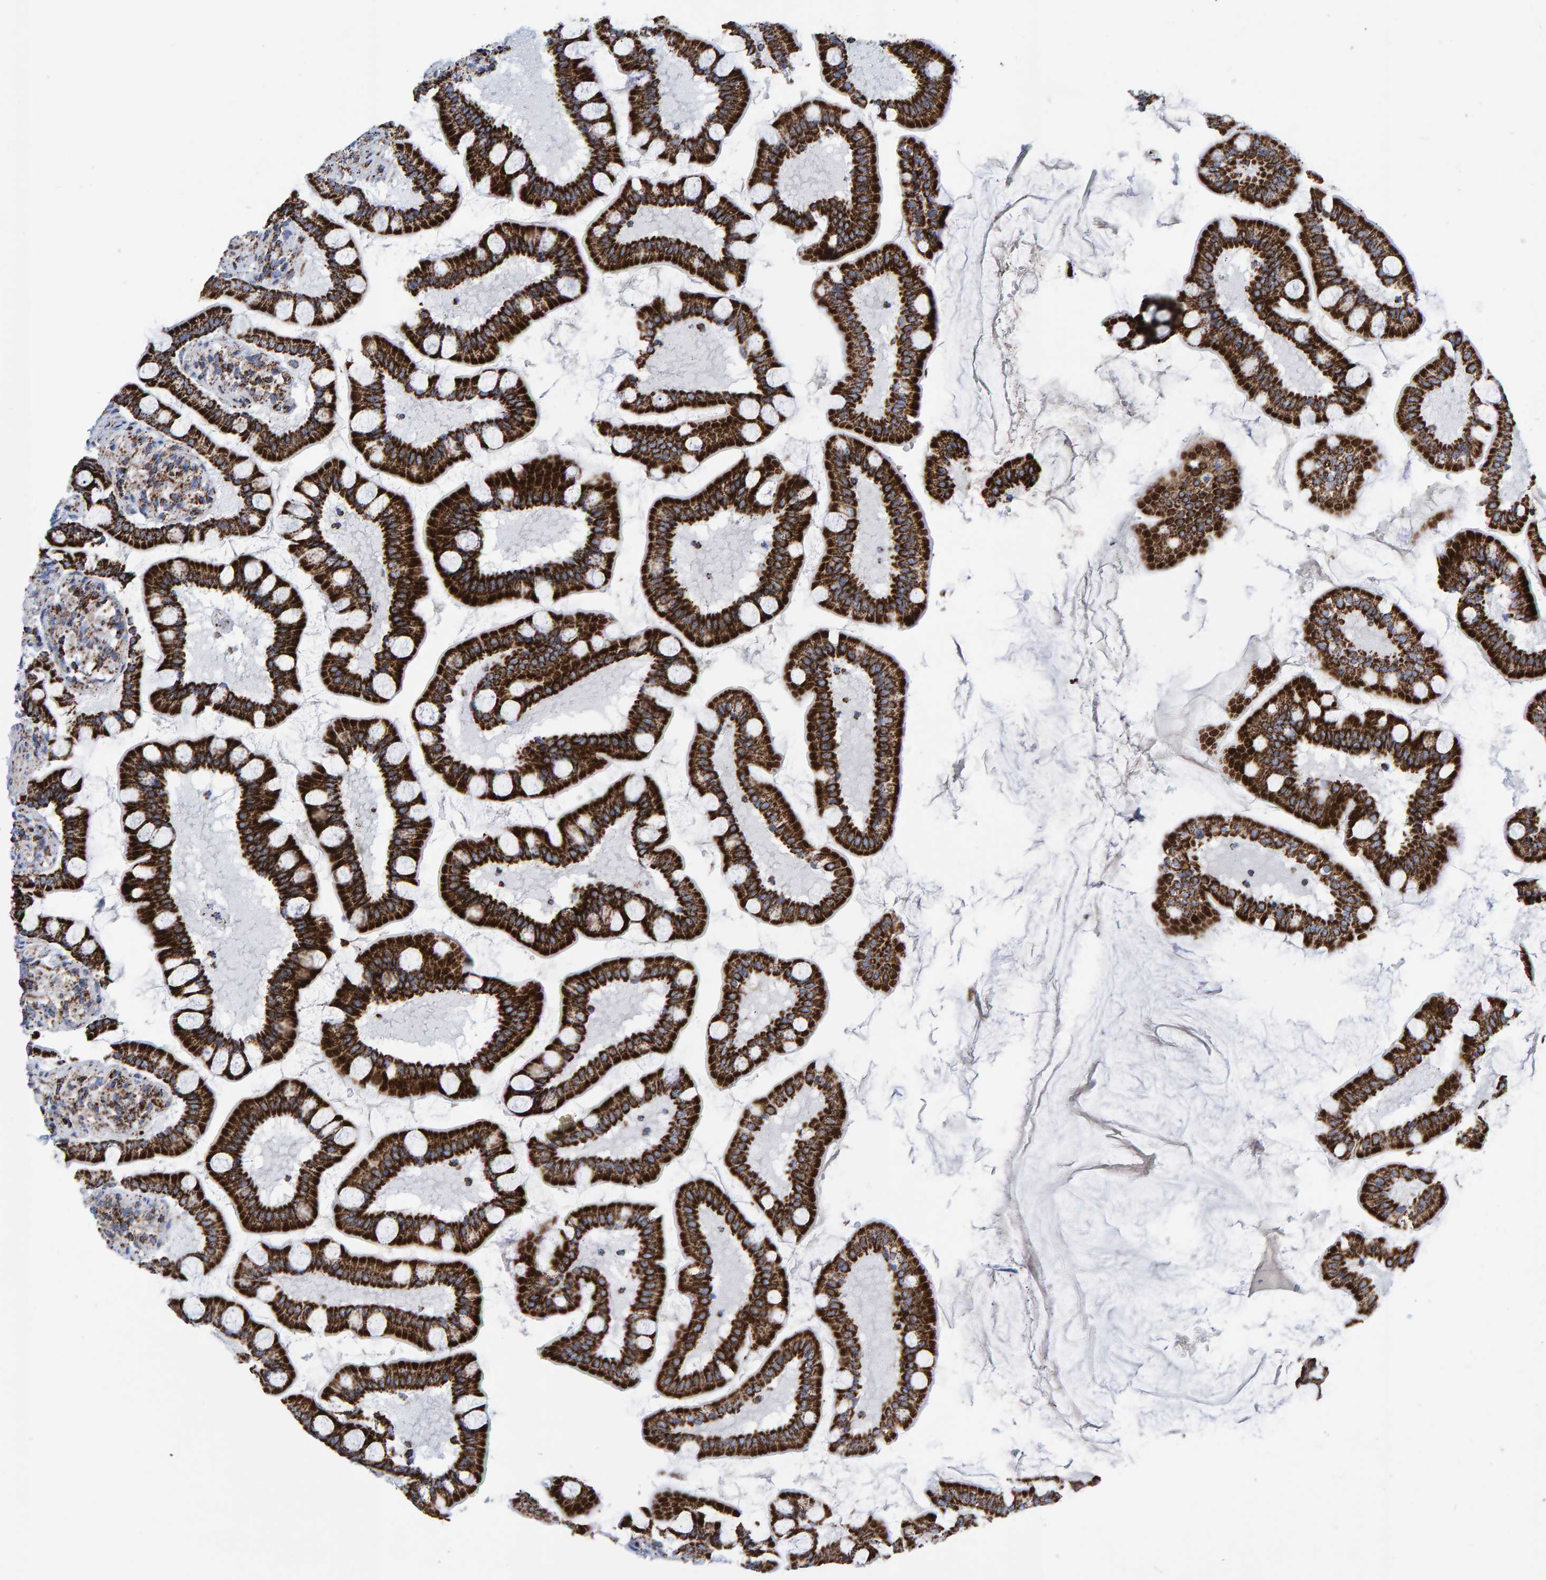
{"staining": {"intensity": "strong", "quantity": ">75%", "location": "cytoplasmic/membranous"}, "tissue": "small intestine", "cell_type": "Glandular cells", "image_type": "normal", "snomed": [{"axis": "morphology", "description": "Normal tissue, NOS"}, {"axis": "topography", "description": "Small intestine"}], "caption": "Protein expression analysis of normal human small intestine reveals strong cytoplasmic/membranous staining in about >75% of glandular cells. (DAB (3,3'-diaminobenzidine) IHC with brightfield microscopy, high magnification).", "gene": "ENSG00000262660", "patient": {"sex": "male", "age": 41}}